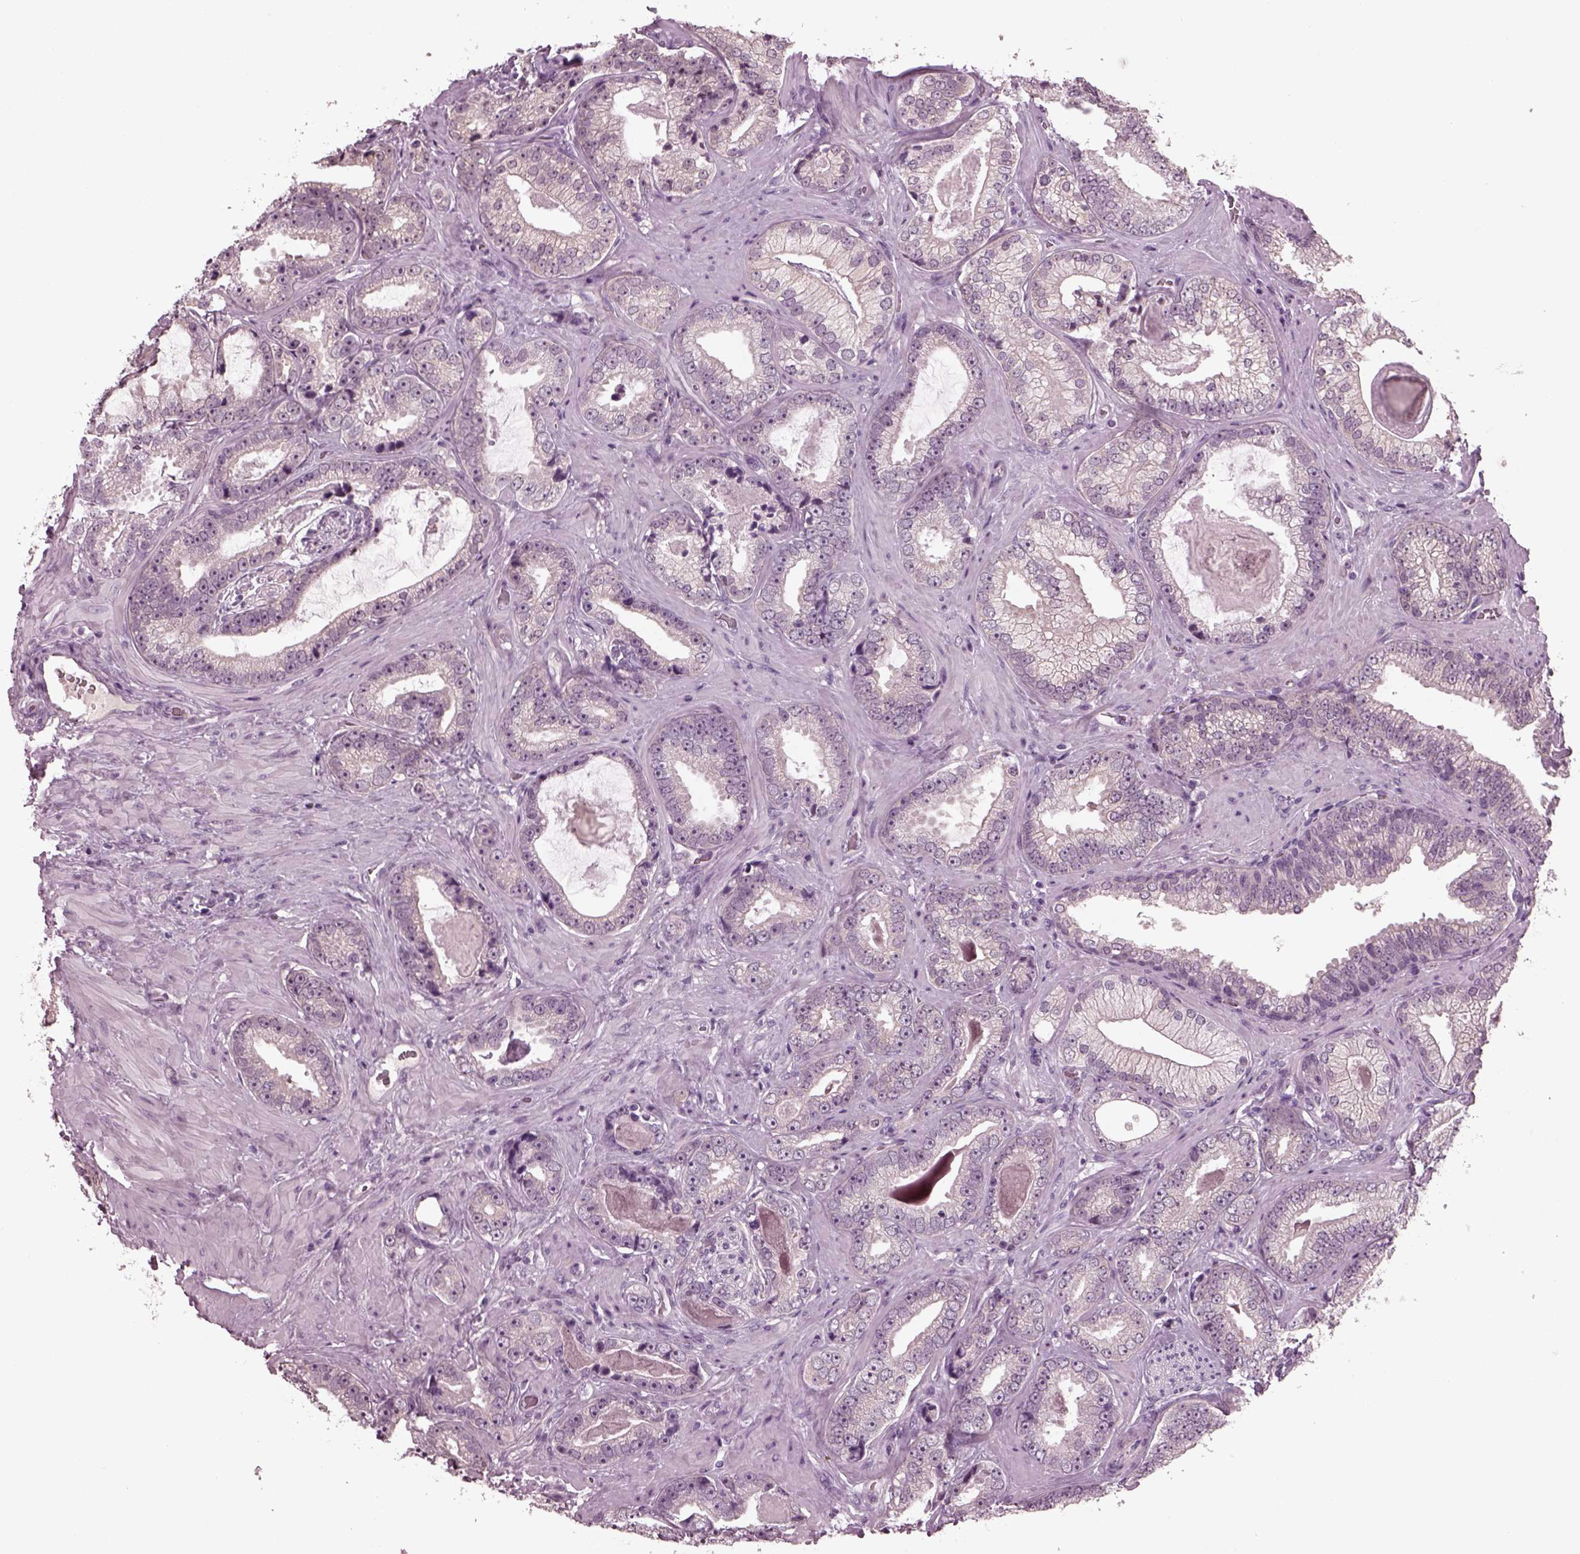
{"staining": {"intensity": "negative", "quantity": "none", "location": "none"}, "tissue": "prostate cancer", "cell_type": "Tumor cells", "image_type": "cancer", "snomed": [{"axis": "morphology", "description": "Adenocarcinoma, Low grade"}, {"axis": "topography", "description": "Prostate"}], "caption": "Prostate cancer (adenocarcinoma (low-grade)) stained for a protein using immunohistochemistry (IHC) exhibits no staining tumor cells.", "gene": "CLCN4", "patient": {"sex": "male", "age": 61}}